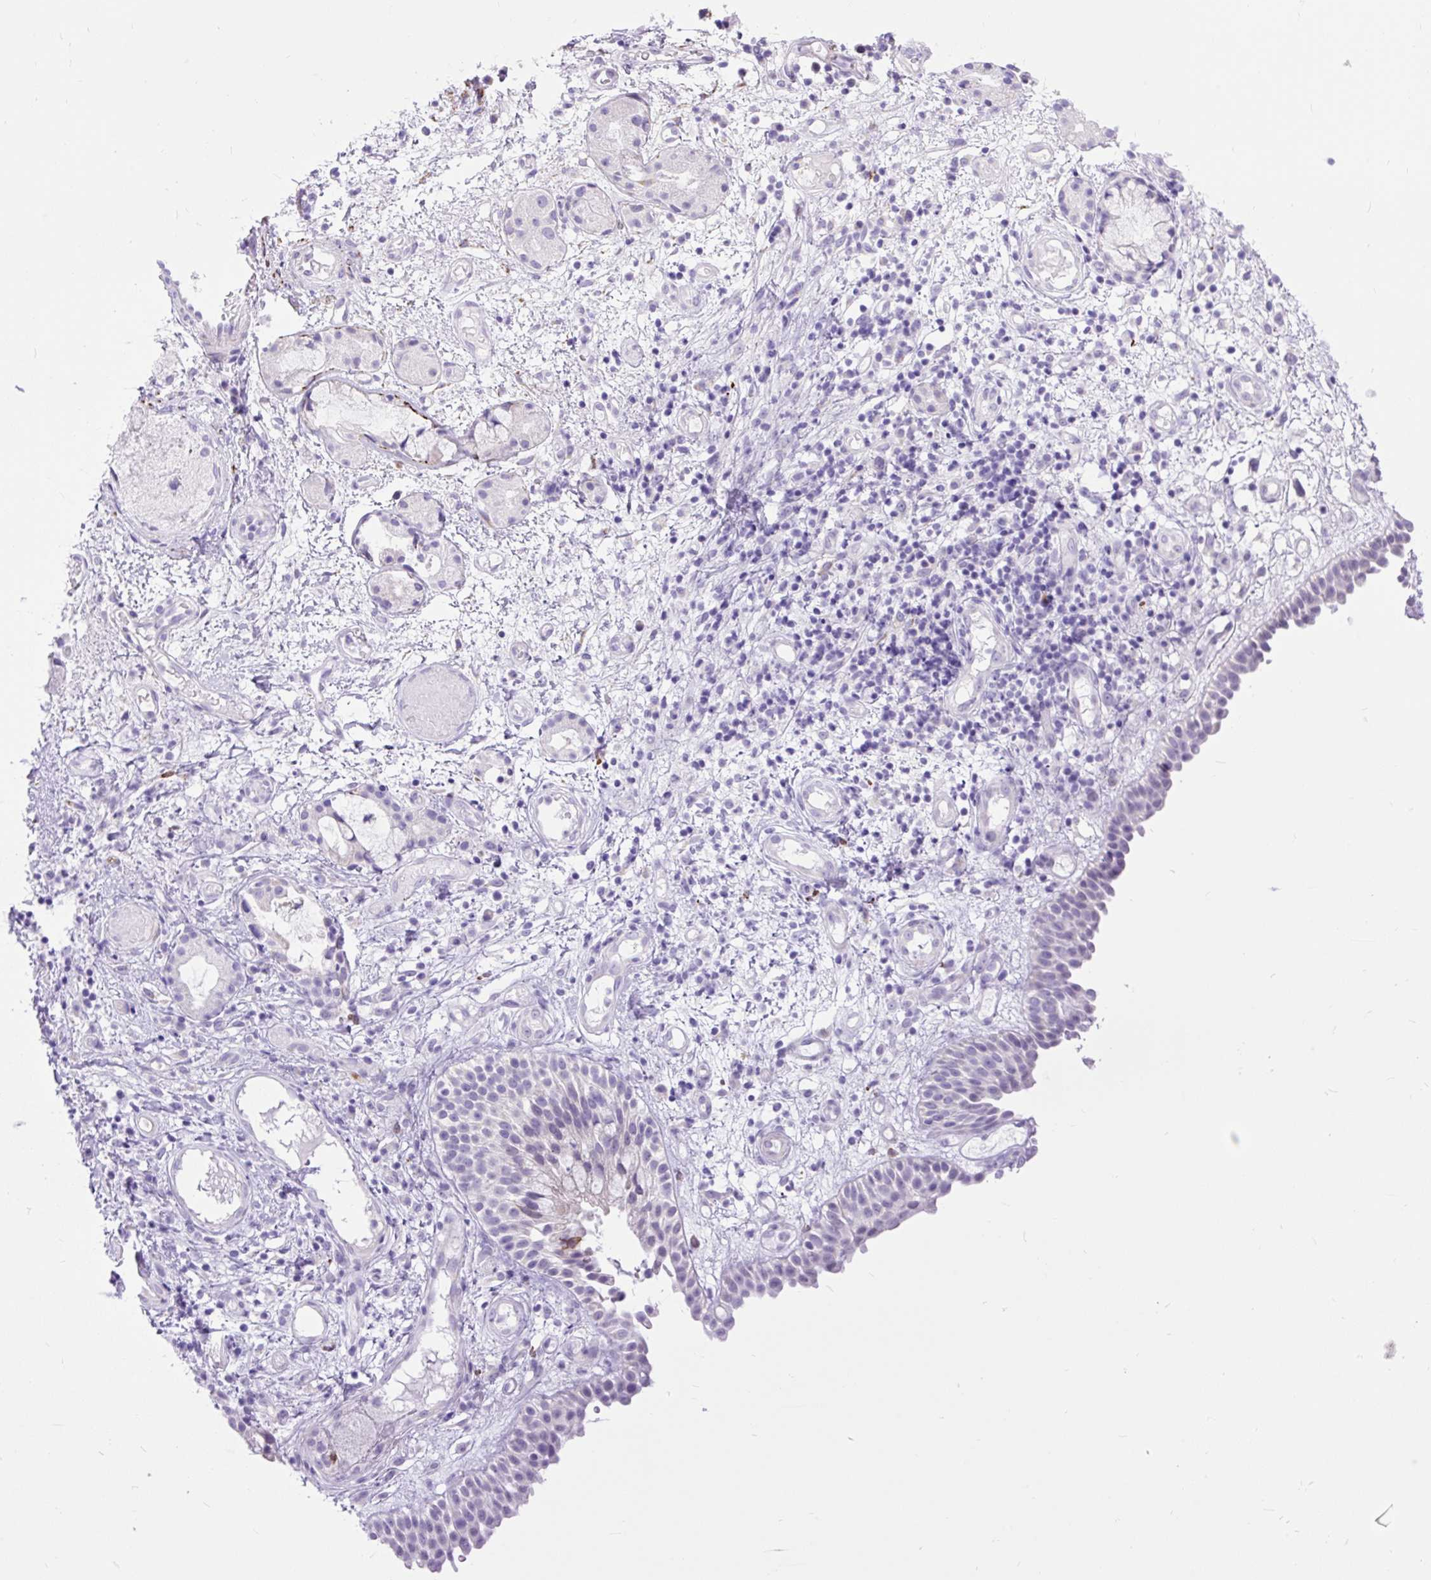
{"staining": {"intensity": "negative", "quantity": "none", "location": "none"}, "tissue": "nasopharynx", "cell_type": "Respiratory epithelial cells", "image_type": "normal", "snomed": [{"axis": "morphology", "description": "Normal tissue, NOS"}, {"axis": "morphology", "description": "Inflammation, NOS"}, {"axis": "topography", "description": "Nasopharynx"}], "caption": "Immunohistochemistry (IHC) of benign human nasopharynx exhibits no positivity in respiratory epithelial cells.", "gene": "ZNF256", "patient": {"sex": "male", "age": 54}}